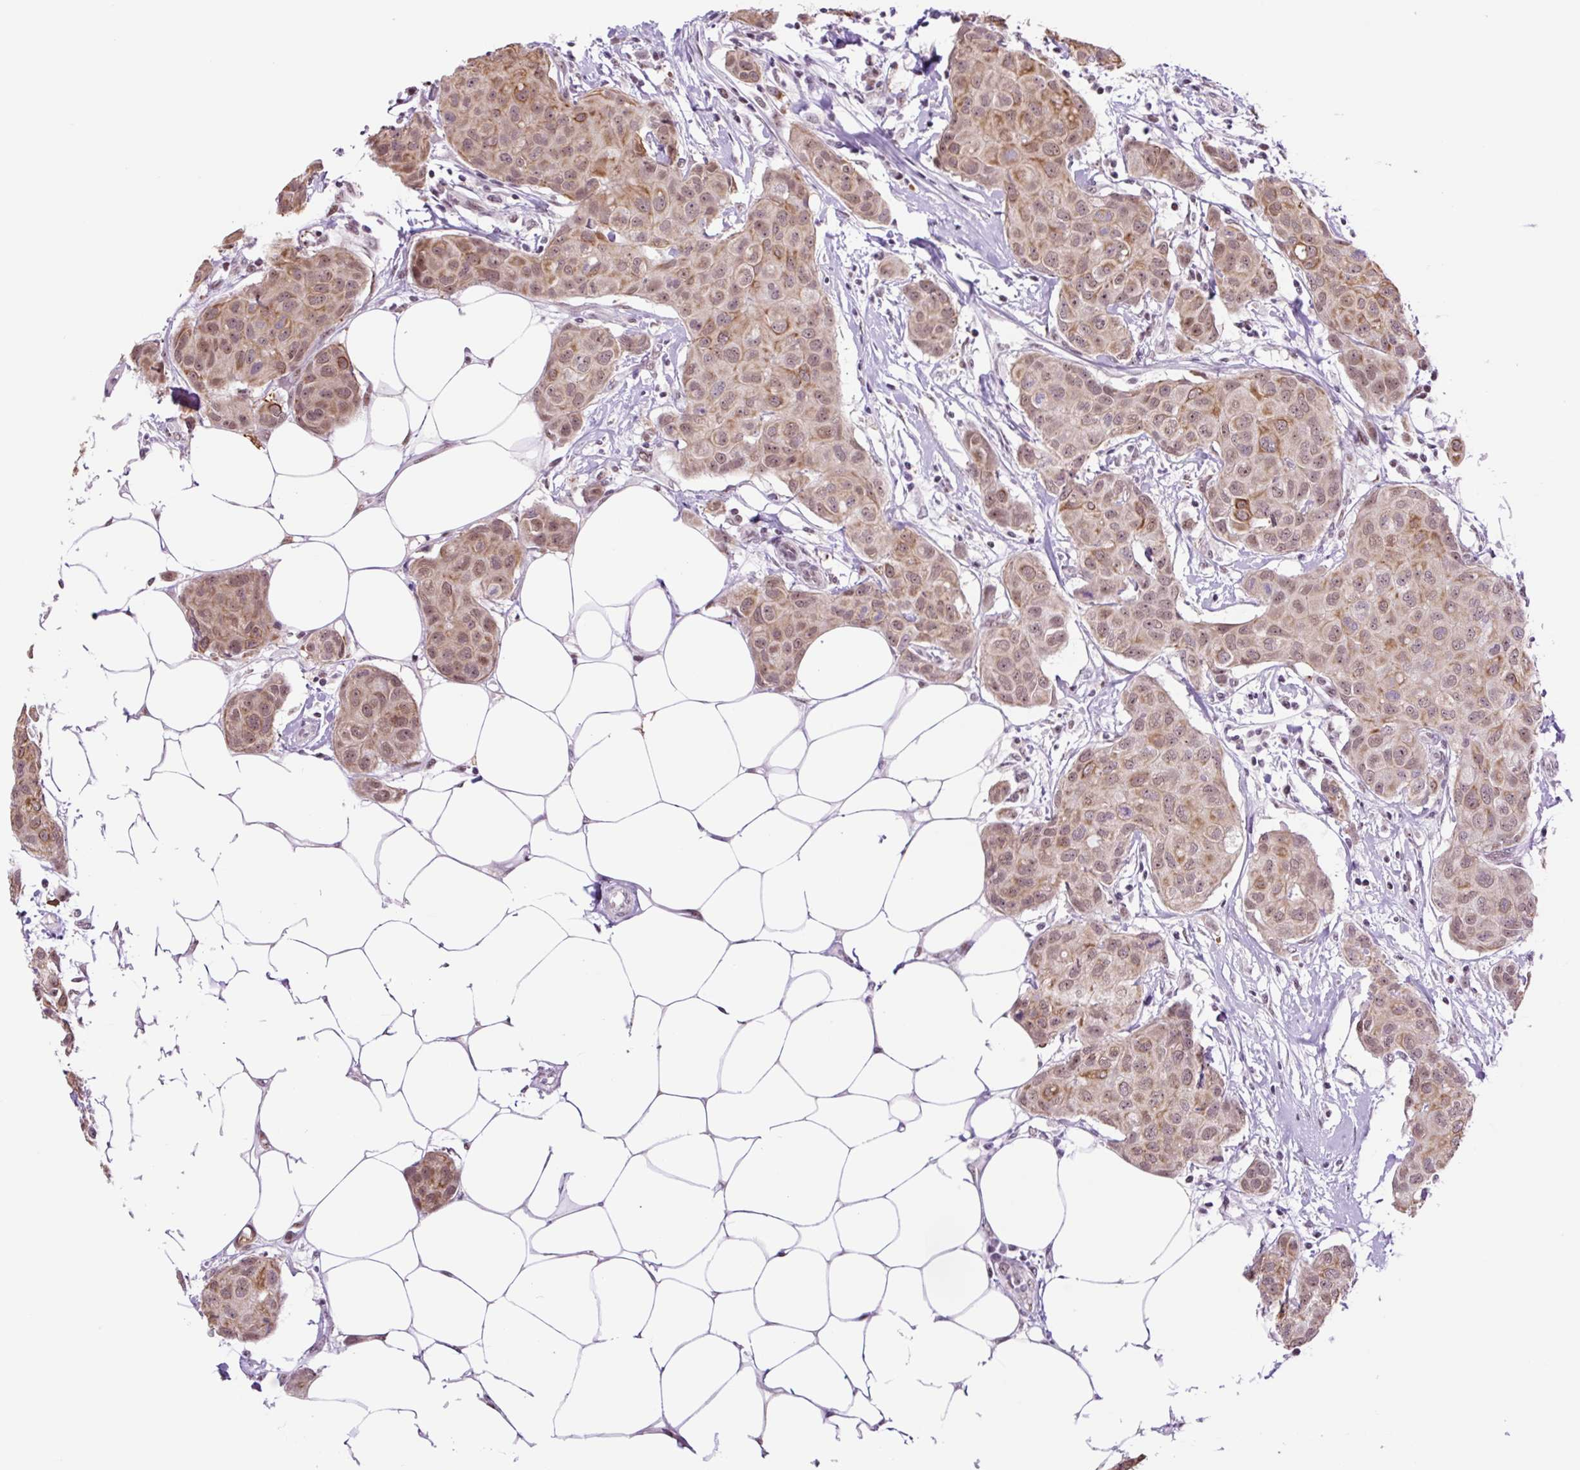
{"staining": {"intensity": "moderate", "quantity": "<25%", "location": "cytoplasmic/membranous"}, "tissue": "breast cancer", "cell_type": "Tumor cells", "image_type": "cancer", "snomed": [{"axis": "morphology", "description": "Duct carcinoma"}, {"axis": "topography", "description": "Breast"}, {"axis": "topography", "description": "Lymph node"}], "caption": "The image shows immunohistochemical staining of breast cancer. There is moderate cytoplasmic/membranous positivity is appreciated in about <25% of tumor cells.", "gene": "TAF1A", "patient": {"sex": "female", "age": 80}}